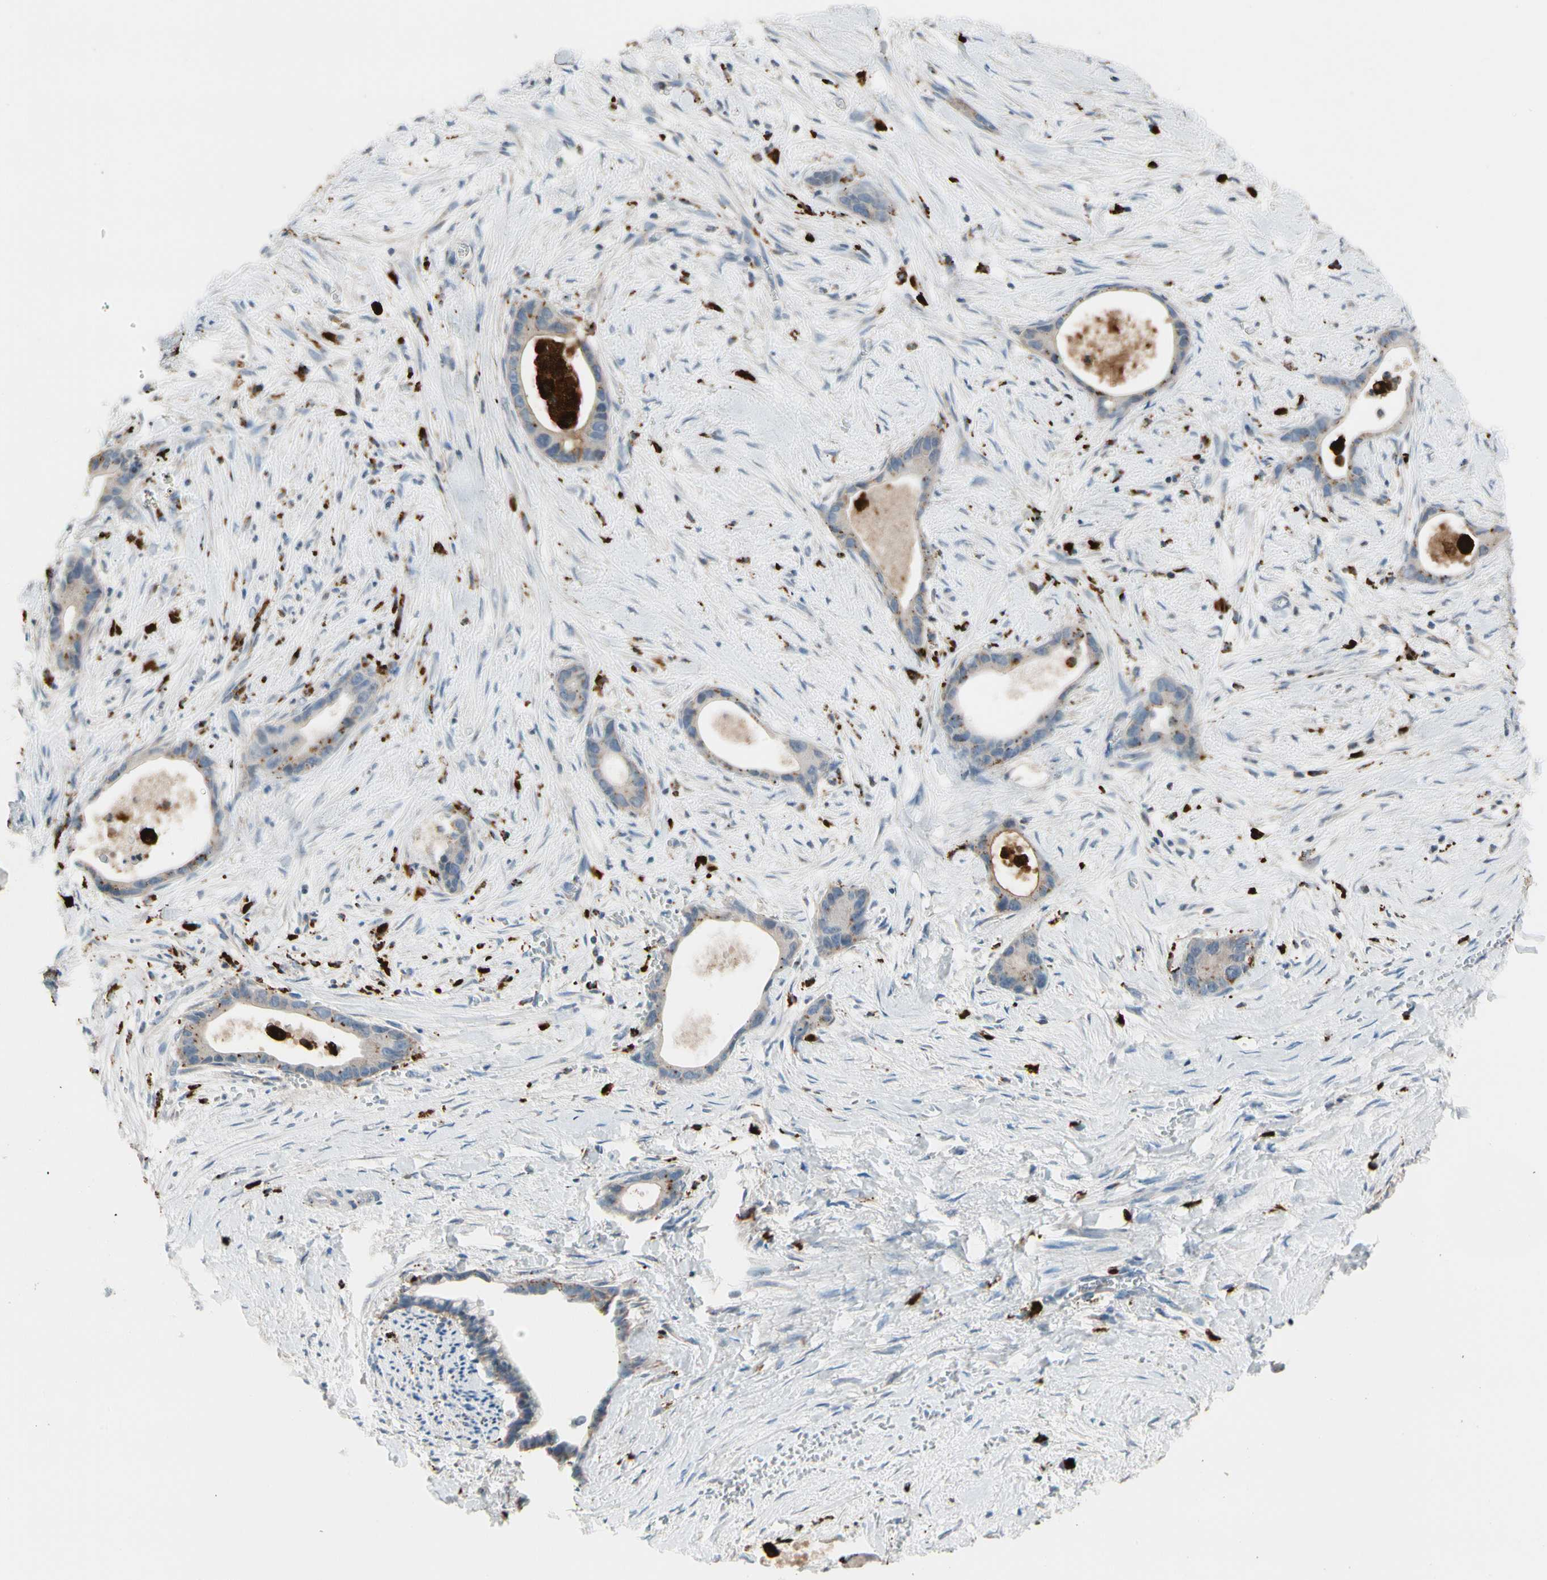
{"staining": {"intensity": "moderate", "quantity": "<25%", "location": "cytoplasmic/membranous"}, "tissue": "liver cancer", "cell_type": "Tumor cells", "image_type": "cancer", "snomed": [{"axis": "morphology", "description": "Cholangiocarcinoma"}, {"axis": "topography", "description": "Liver"}], "caption": "Brown immunohistochemical staining in cholangiocarcinoma (liver) displays moderate cytoplasmic/membranous expression in about <25% of tumor cells. (IHC, brightfield microscopy, high magnification).", "gene": "GM2A", "patient": {"sex": "female", "age": 55}}